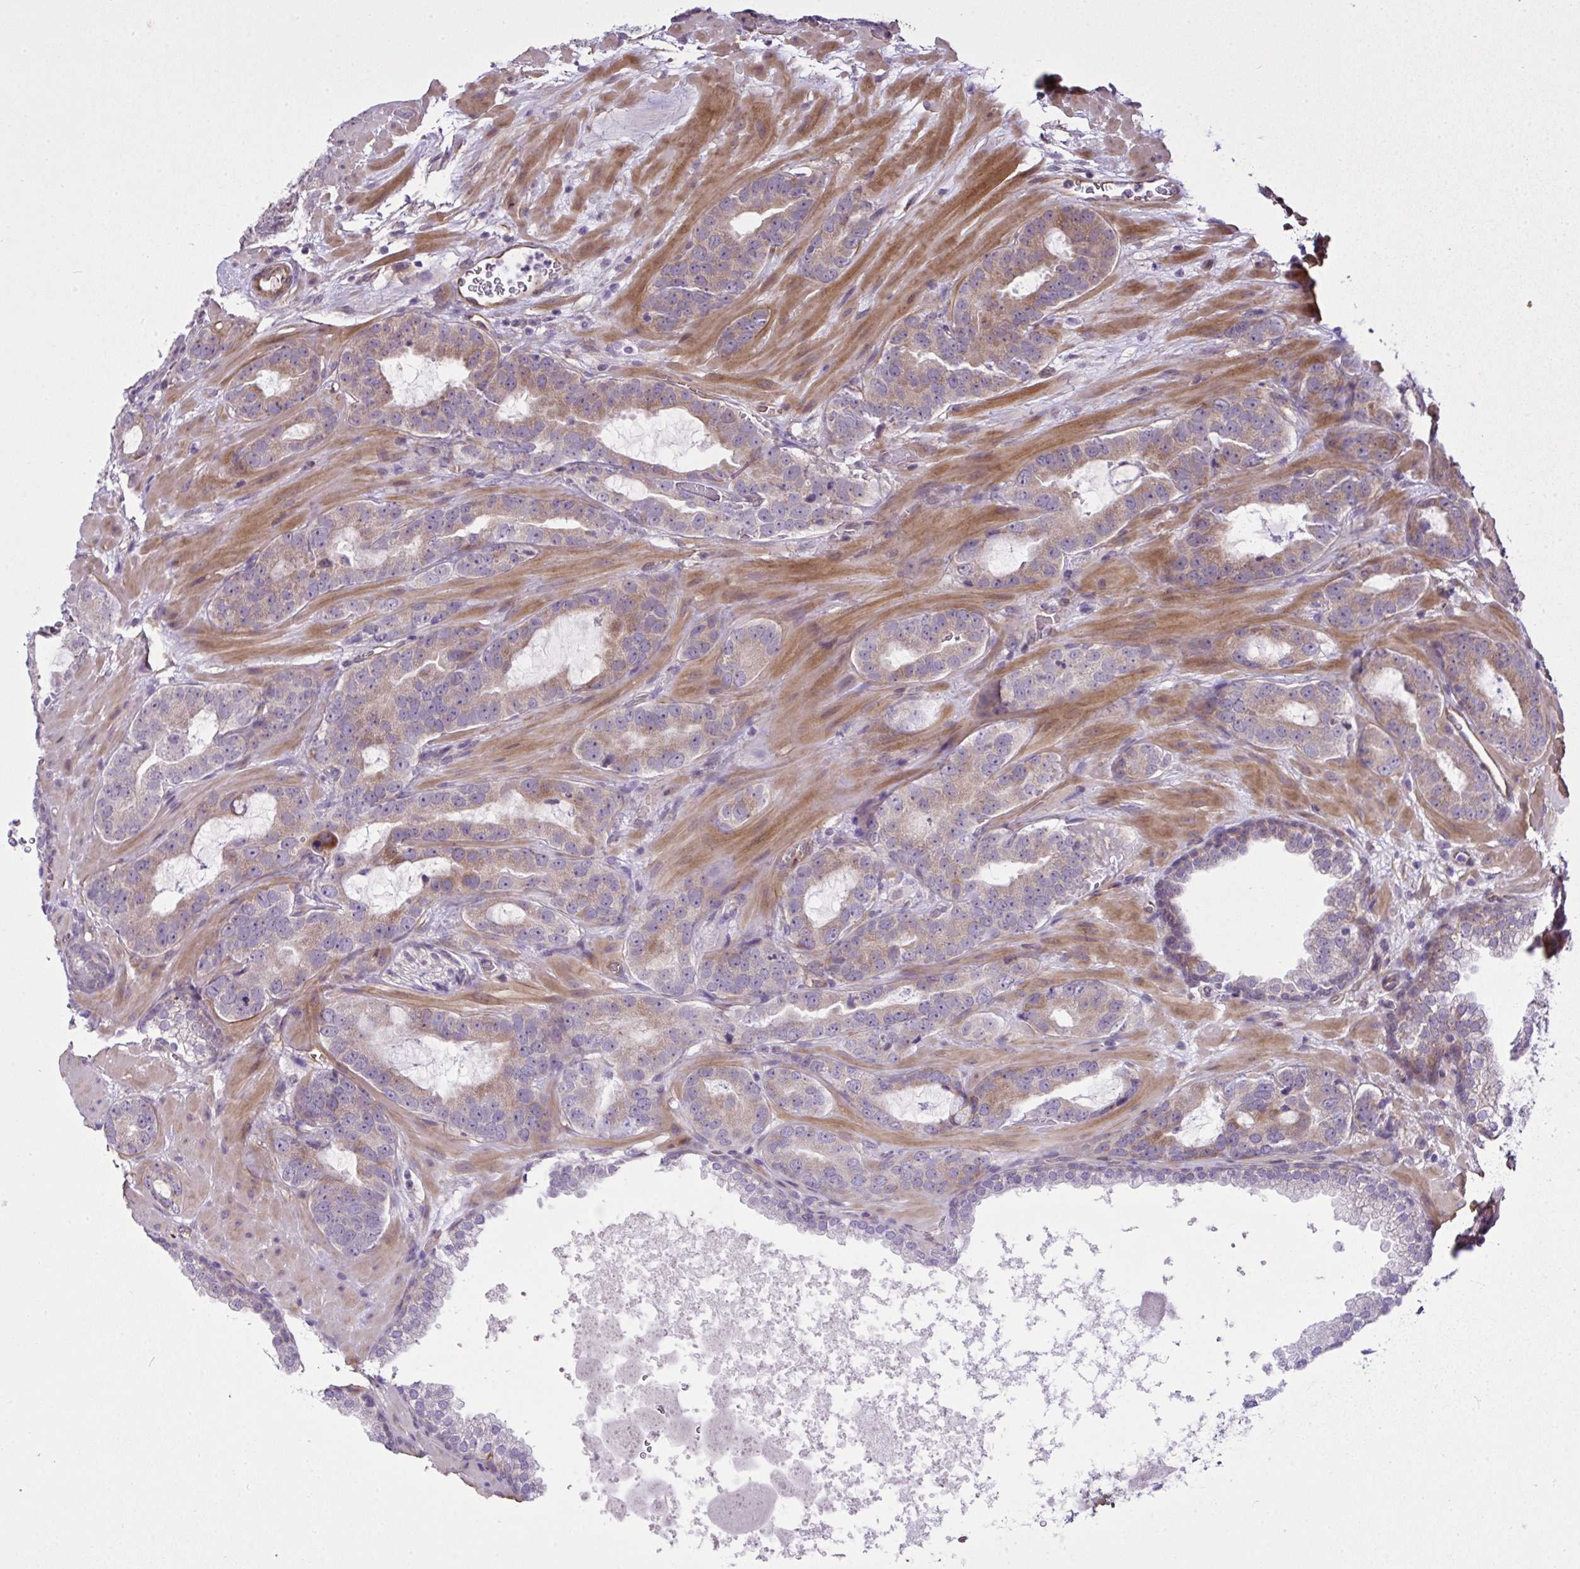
{"staining": {"intensity": "moderate", "quantity": "25%-75%", "location": "cytoplasmic/membranous"}, "tissue": "prostate cancer", "cell_type": "Tumor cells", "image_type": "cancer", "snomed": [{"axis": "morphology", "description": "Adenocarcinoma, Low grade"}, {"axis": "topography", "description": "Prostate"}], "caption": "A micrograph of human prostate cancer stained for a protein reveals moderate cytoplasmic/membranous brown staining in tumor cells.", "gene": "RSKR", "patient": {"sex": "male", "age": 62}}